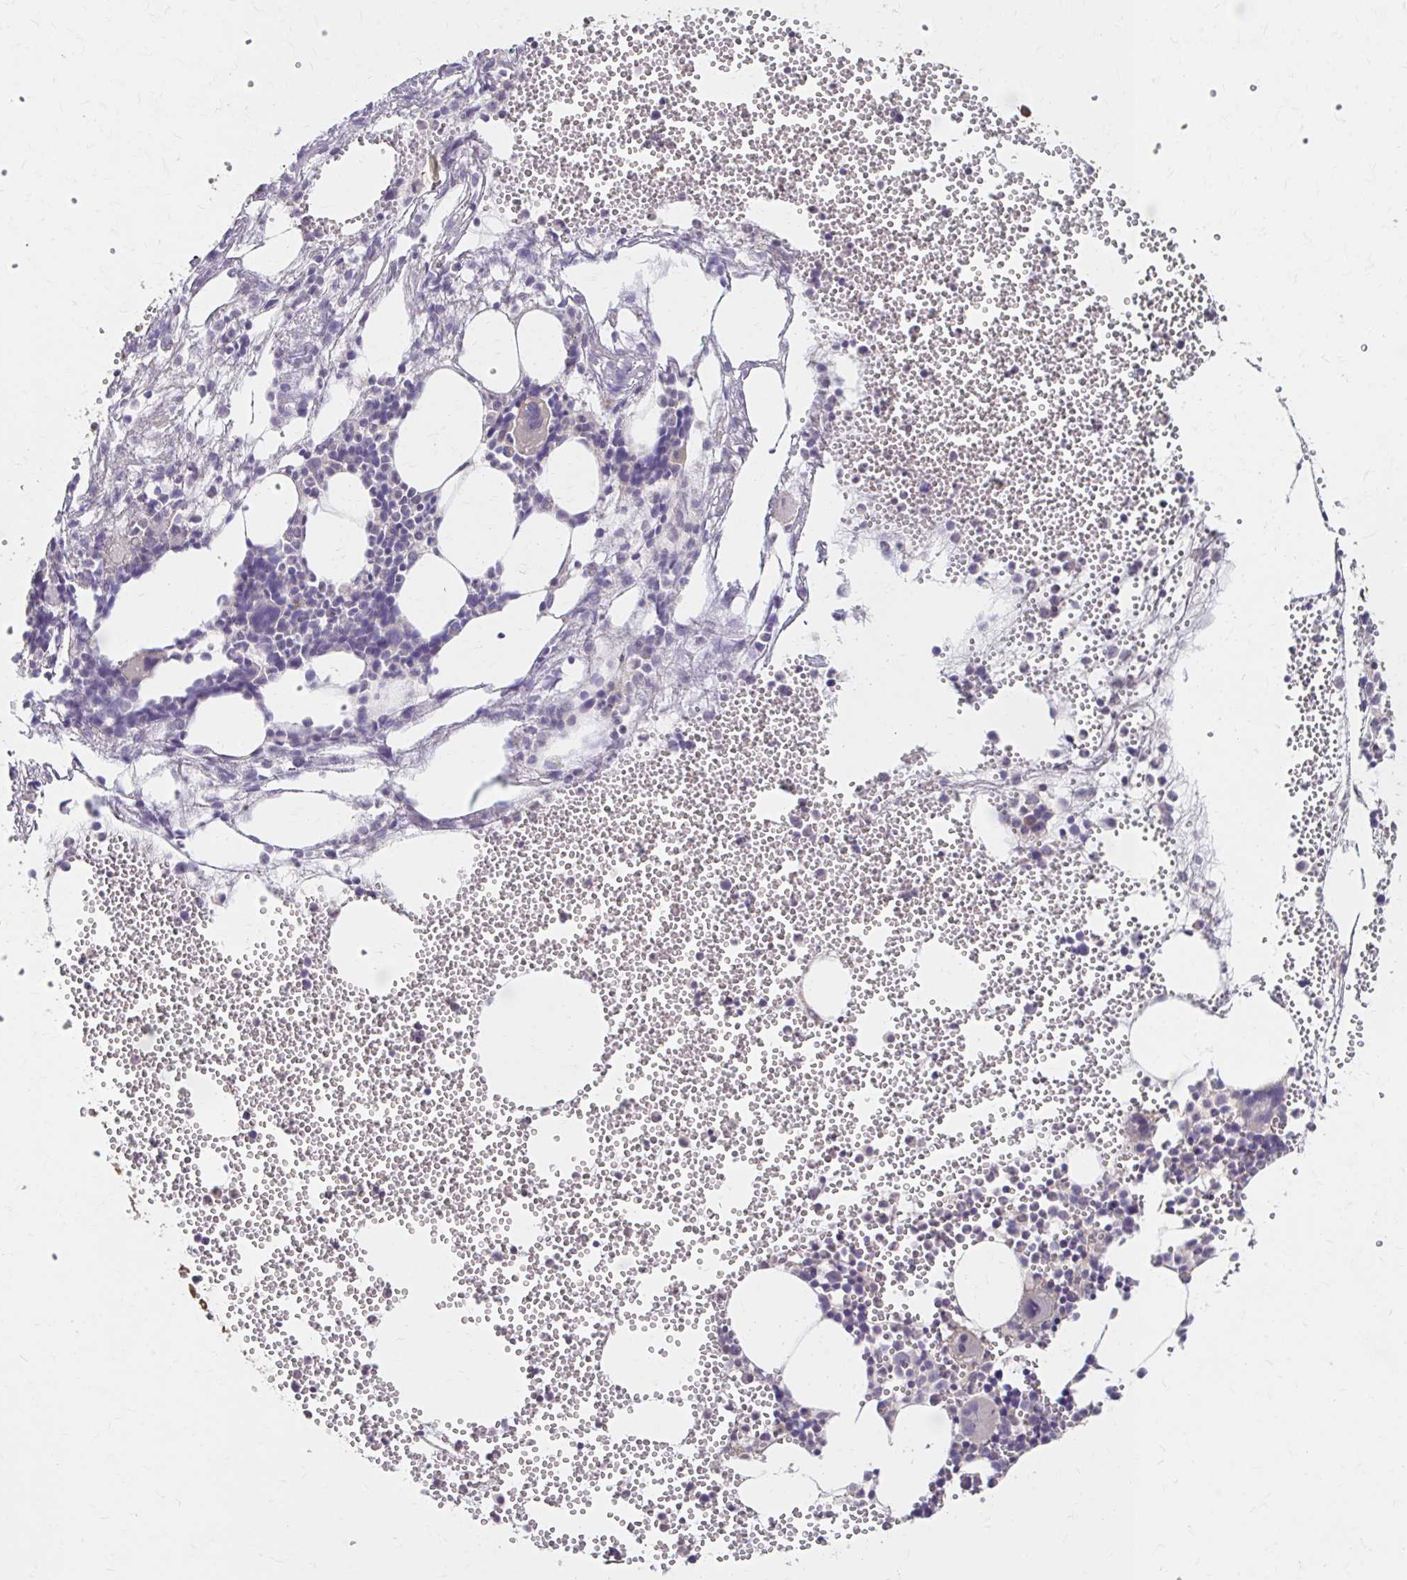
{"staining": {"intensity": "negative", "quantity": "none", "location": "none"}, "tissue": "bone marrow", "cell_type": "Hematopoietic cells", "image_type": "normal", "snomed": [{"axis": "morphology", "description": "Normal tissue, NOS"}, {"axis": "topography", "description": "Bone marrow"}], "caption": "There is no significant staining in hematopoietic cells of bone marrow.", "gene": "HMGCS2", "patient": {"sex": "female", "age": 80}}